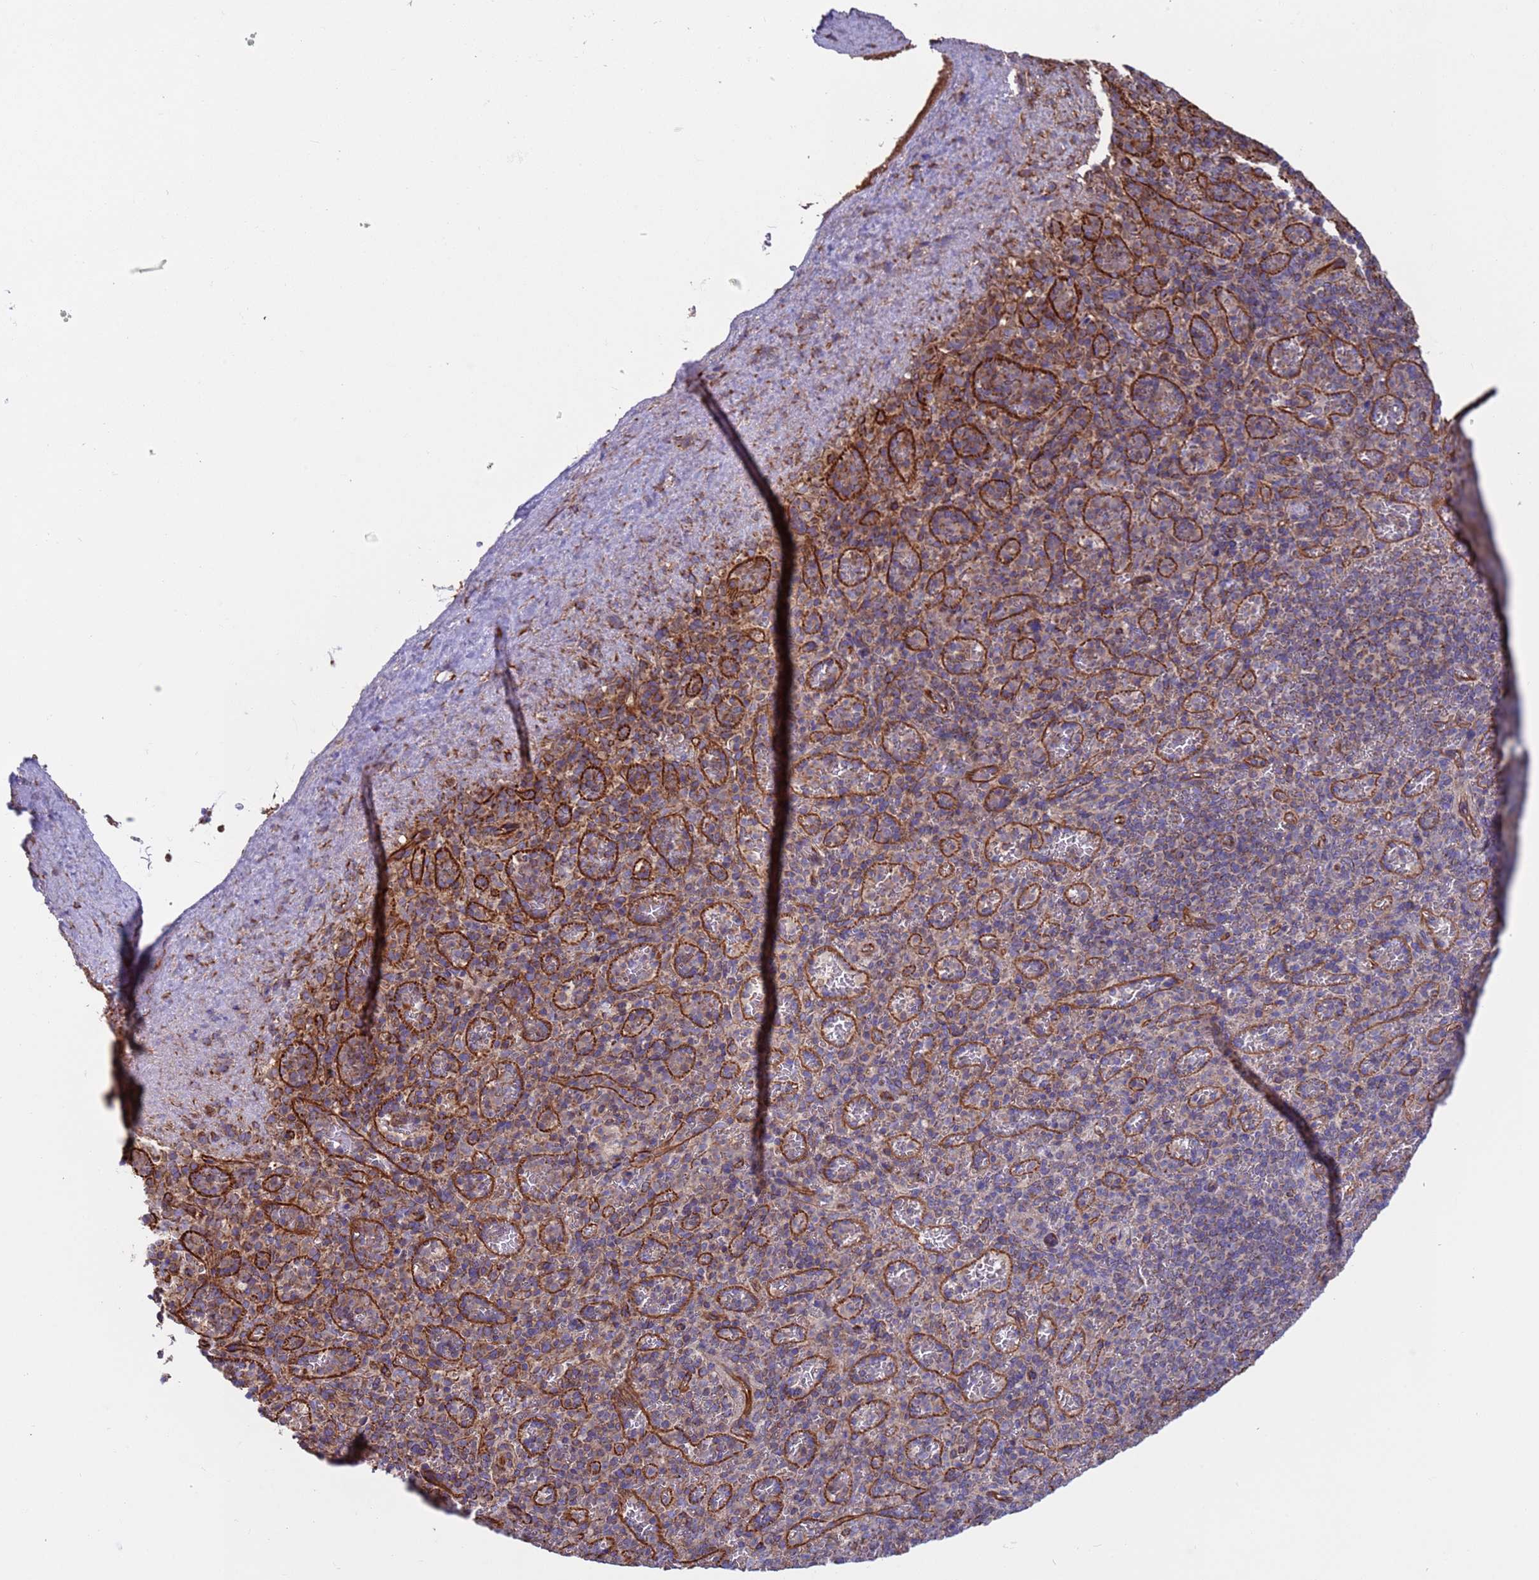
{"staining": {"intensity": "moderate", "quantity": "25%-75%", "location": "cytoplasmic/membranous"}, "tissue": "spleen", "cell_type": "Cells in red pulp", "image_type": "normal", "snomed": [{"axis": "morphology", "description": "Normal tissue, NOS"}, {"axis": "topography", "description": "Spleen"}], "caption": "IHC (DAB (3,3'-diaminobenzidine)) staining of benign spleen shows moderate cytoplasmic/membranous protein positivity in about 25%-75% of cells in red pulp.", "gene": "NUDT12", "patient": {"sex": "female", "age": 74}}